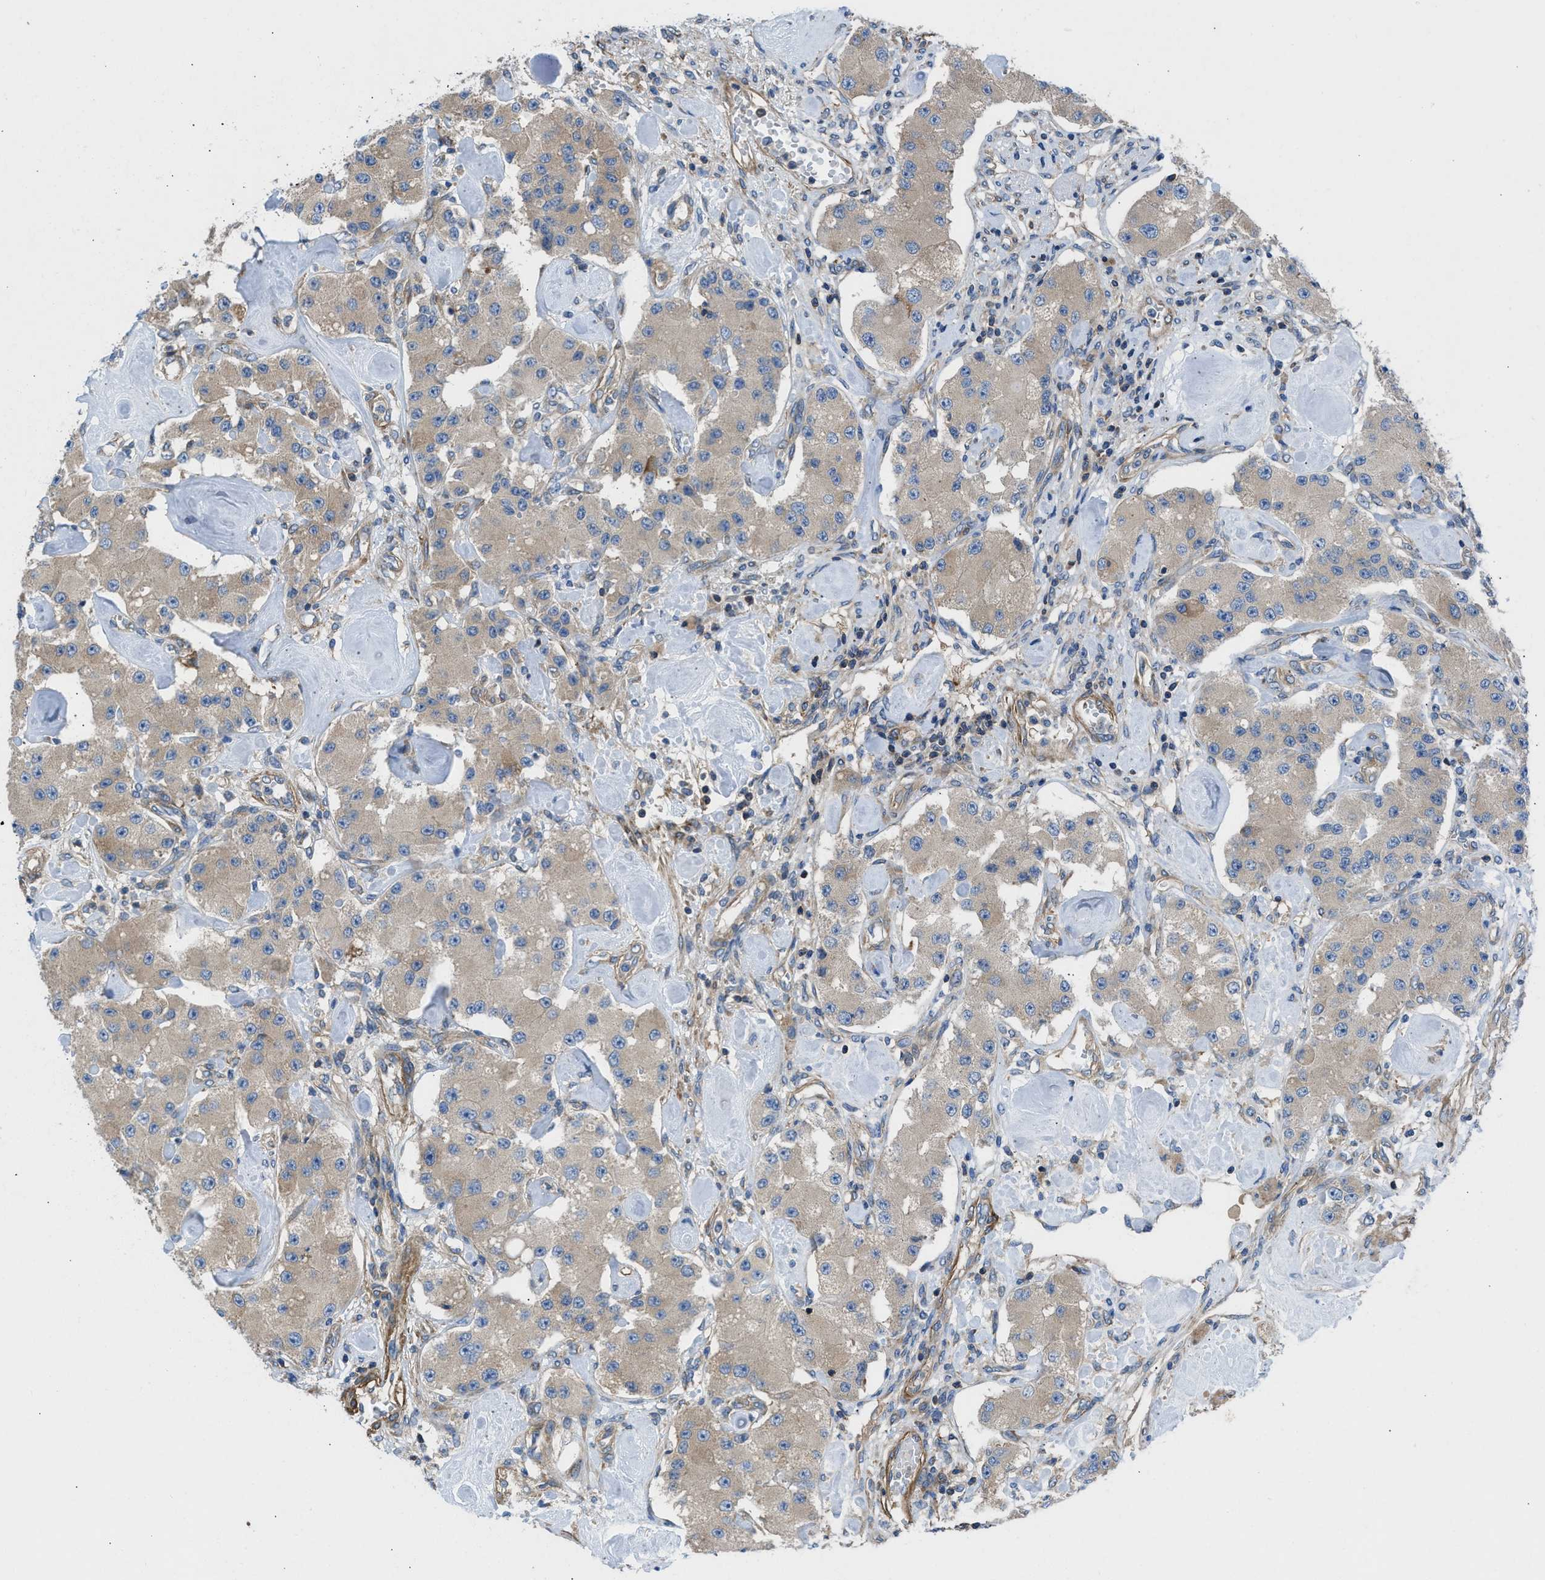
{"staining": {"intensity": "weak", "quantity": ">75%", "location": "cytoplasmic/membranous"}, "tissue": "carcinoid", "cell_type": "Tumor cells", "image_type": "cancer", "snomed": [{"axis": "morphology", "description": "Carcinoid, malignant, NOS"}, {"axis": "topography", "description": "Pancreas"}], "caption": "Immunohistochemical staining of carcinoid shows low levels of weak cytoplasmic/membranous positivity in approximately >75% of tumor cells. Nuclei are stained in blue.", "gene": "CHKB", "patient": {"sex": "male", "age": 41}}